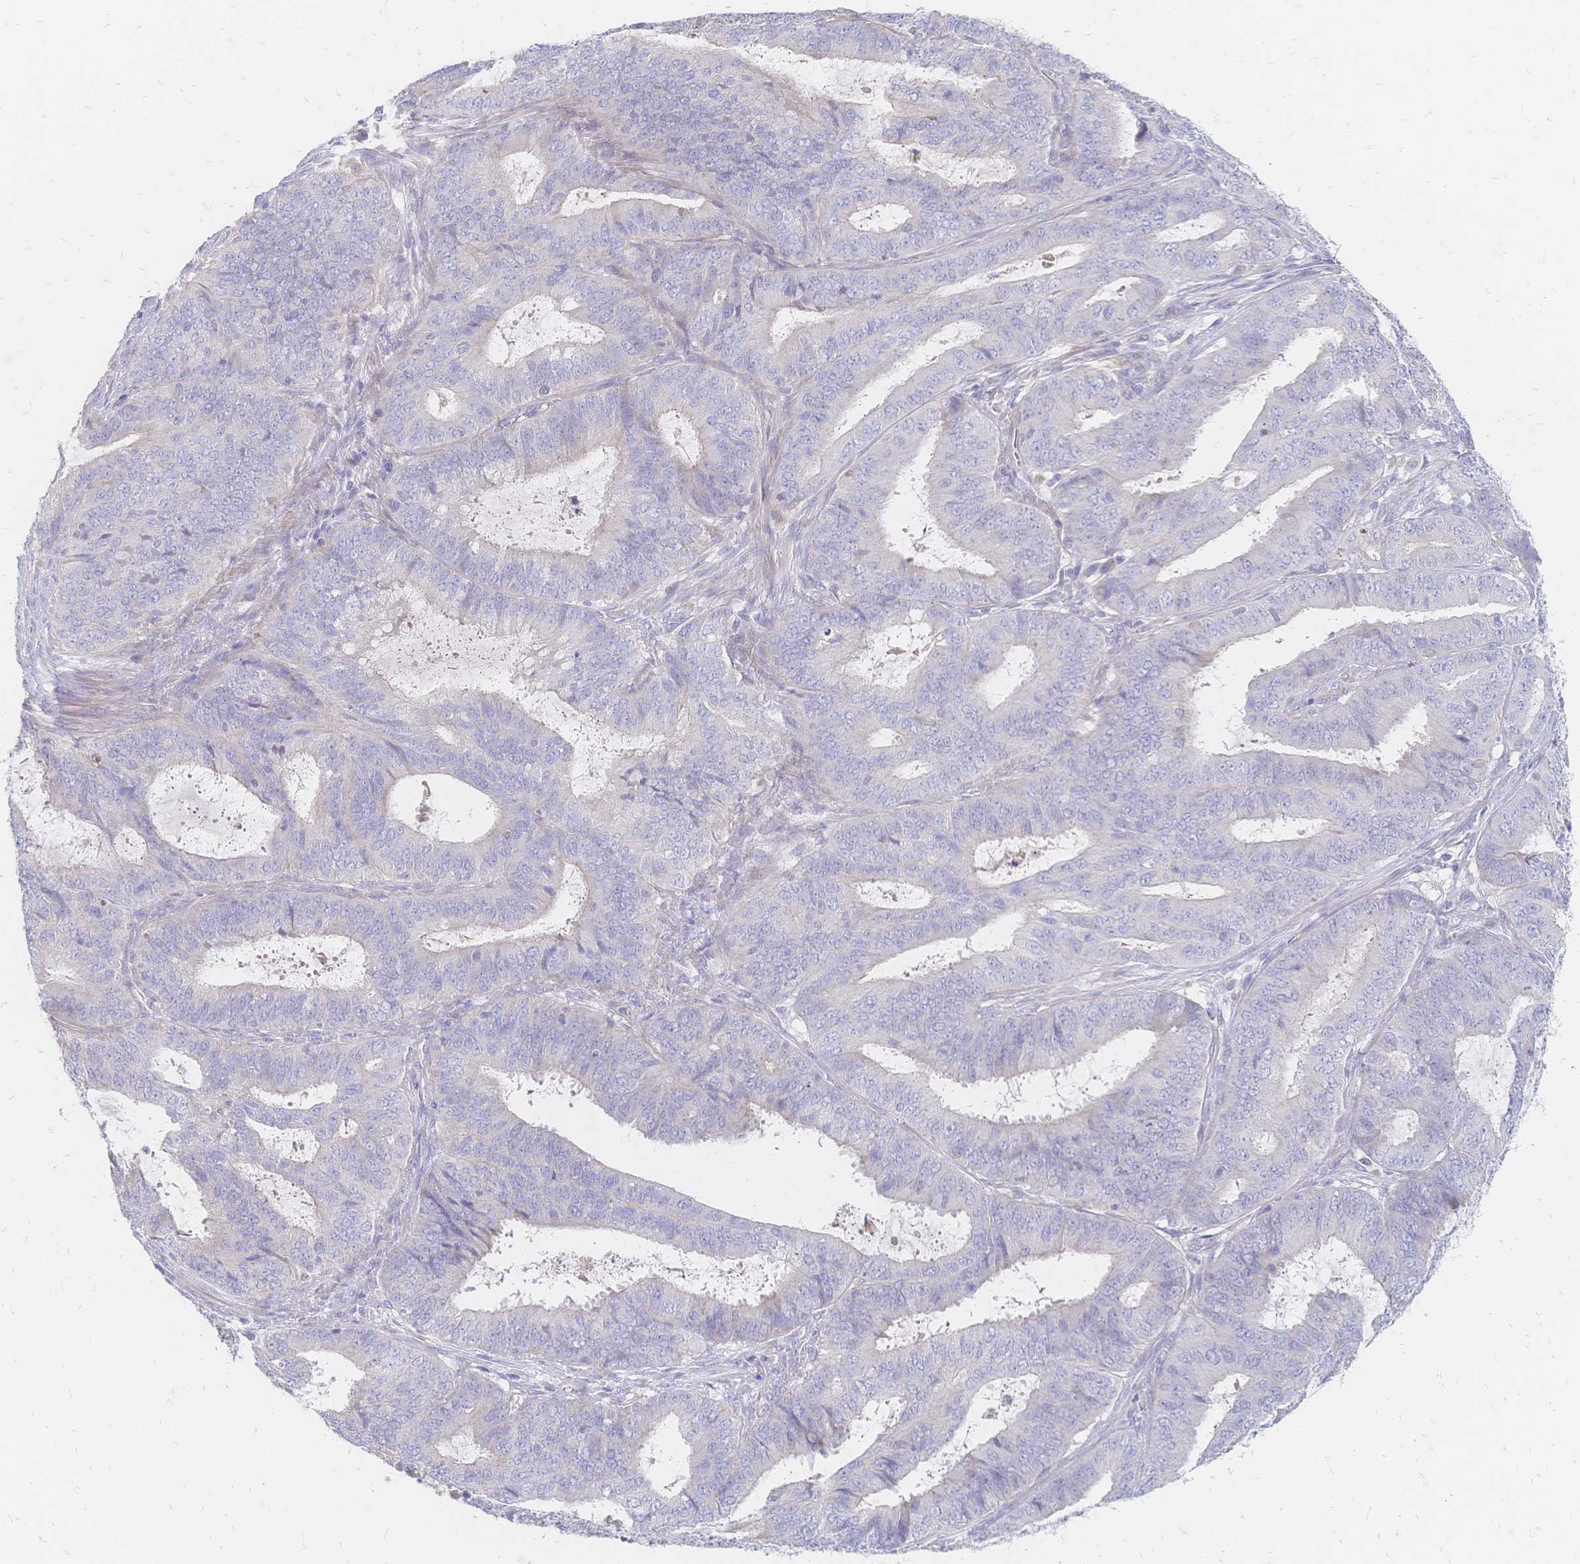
{"staining": {"intensity": "negative", "quantity": "none", "location": "none"}, "tissue": "endometrial cancer", "cell_type": "Tumor cells", "image_type": "cancer", "snomed": [{"axis": "morphology", "description": "Adenocarcinoma, NOS"}, {"axis": "topography", "description": "Endometrium"}], "caption": "This photomicrograph is of endometrial cancer stained with immunohistochemistry (IHC) to label a protein in brown with the nuclei are counter-stained blue. There is no positivity in tumor cells. (DAB immunohistochemistry (IHC), high magnification).", "gene": "VWC2L", "patient": {"sex": "female", "age": 51}}